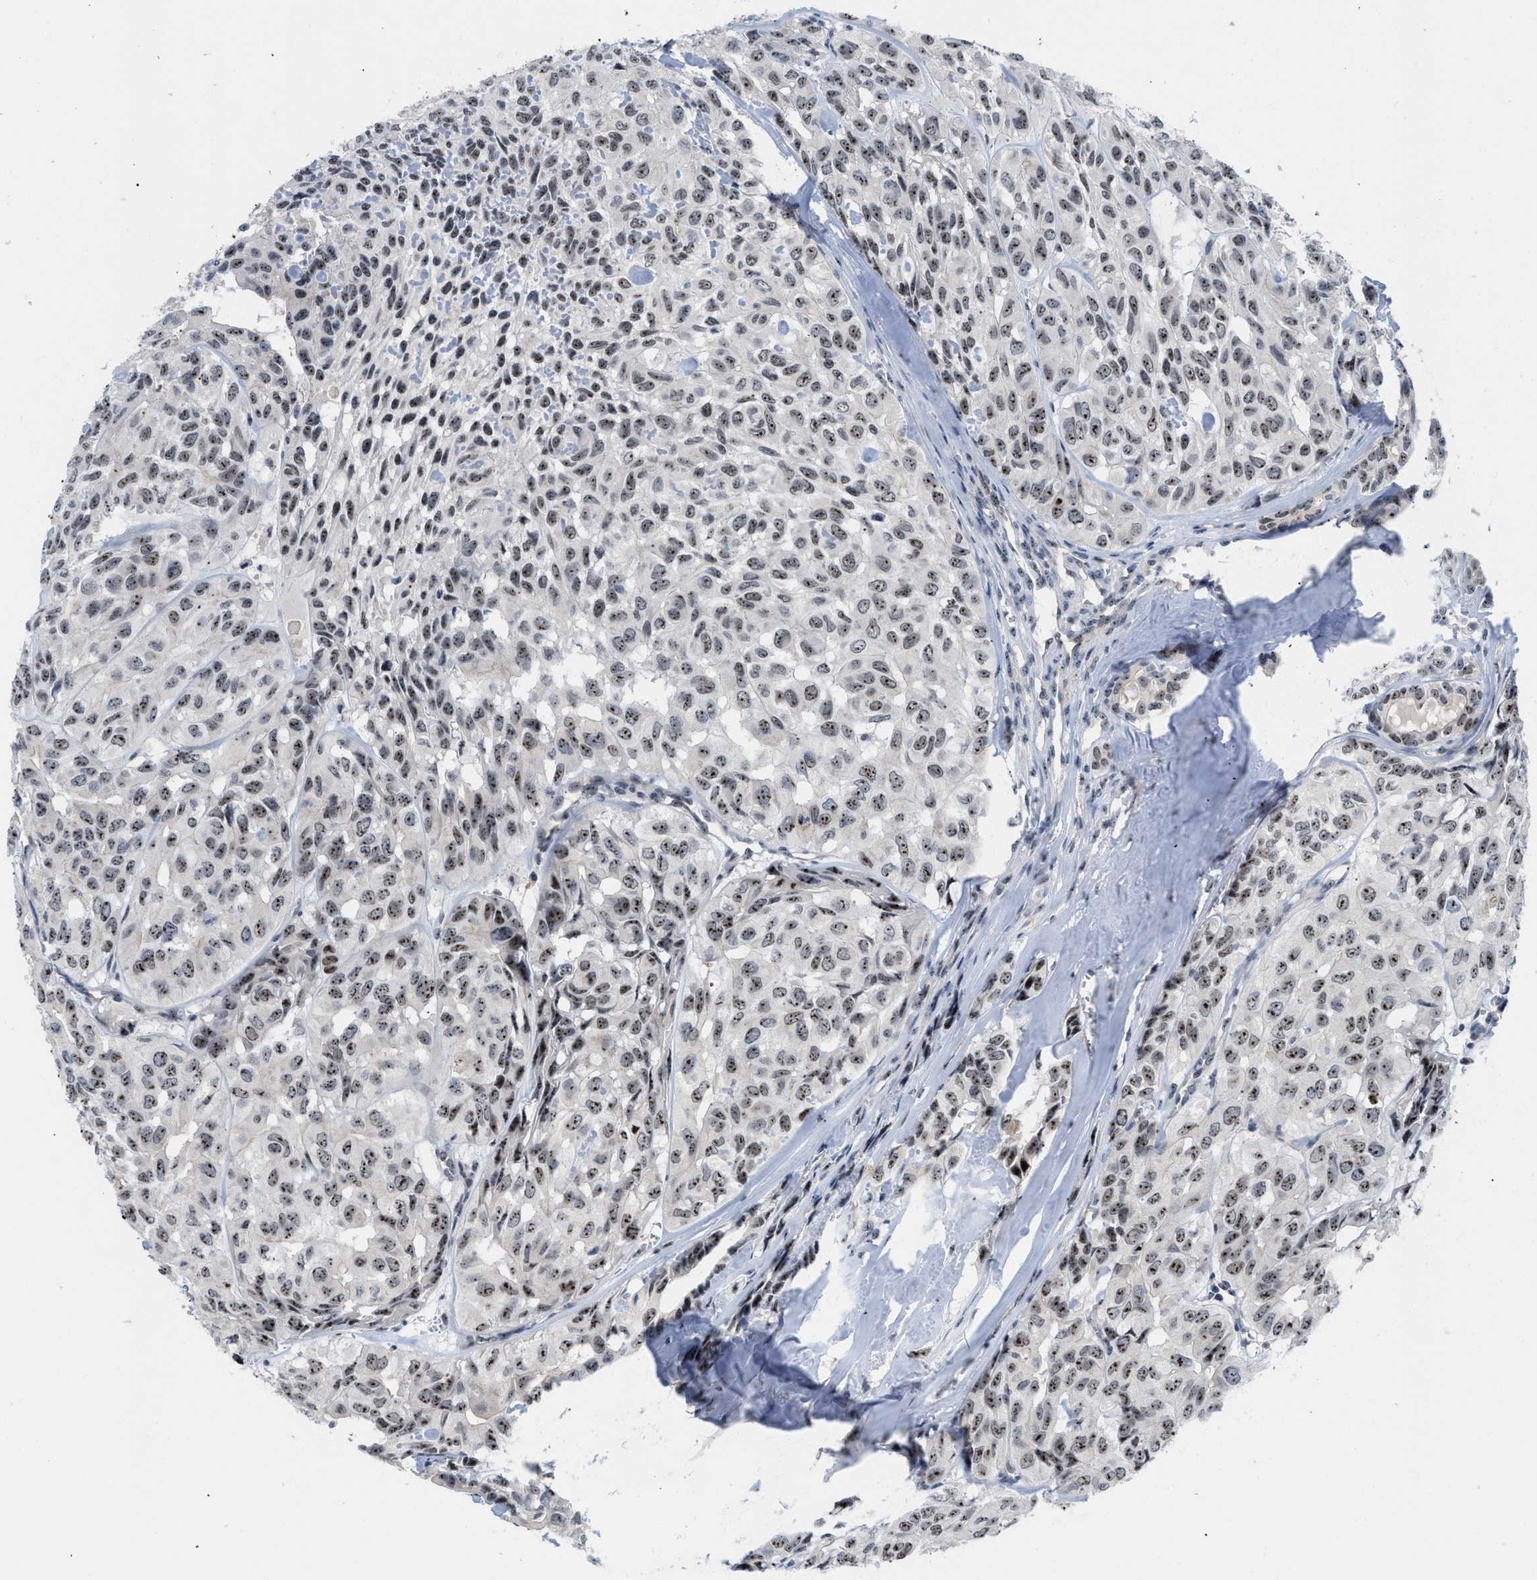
{"staining": {"intensity": "moderate", "quantity": ">75%", "location": "nuclear"}, "tissue": "head and neck cancer", "cell_type": "Tumor cells", "image_type": "cancer", "snomed": [{"axis": "morphology", "description": "Adenocarcinoma, NOS"}, {"axis": "topography", "description": "Salivary gland, NOS"}, {"axis": "topography", "description": "Head-Neck"}], "caption": "Immunohistochemistry staining of head and neck cancer, which displays medium levels of moderate nuclear staining in about >75% of tumor cells indicating moderate nuclear protein positivity. The staining was performed using DAB (brown) for protein detection and nuclei were counterstained in hematoxylin (blue).", "gene": "NOP58", "patient": {"sex": "female", "age": 76}}